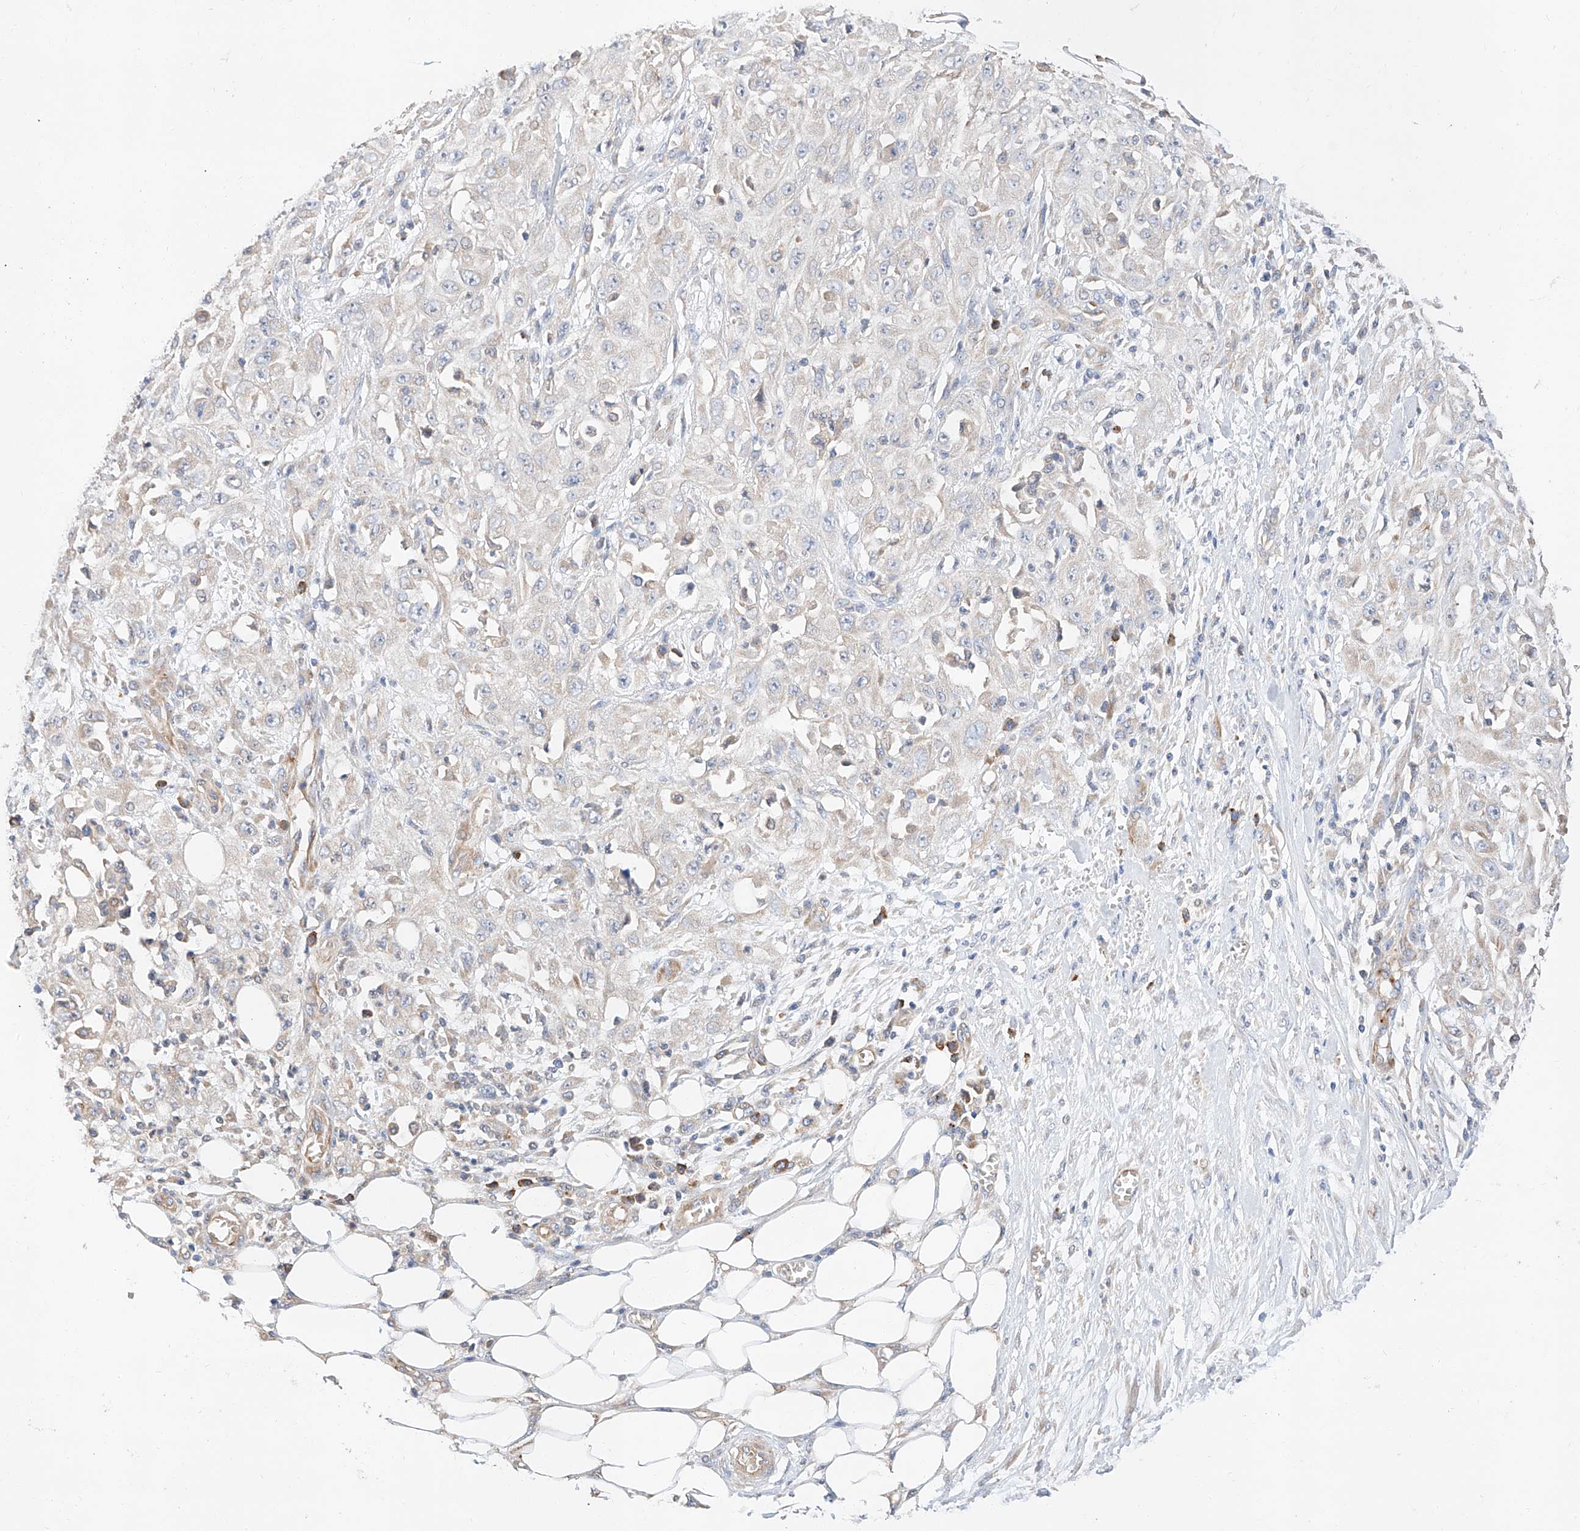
{"staining": {"intensity": "negative", "quantity": "none", "location": "none"}, "tissue": "skin cancer", "cell_type": "Tumor cells", "image_type": "cancer", "snomed": [{"axis": "morphology", "description": "Squamous cell carcinoma, NOS"}, {"axis": "morphology", "description": "Squamous cell carcinoma, metastatic, NOS"}, {"axis": "topography", "description": "Skin"}, {"axis": "topography", "description": "Lymph node"}], "caption": "Tumor cells are negative for brown protein staining in skin cancer (metastatic squamous cell carcinoma).", "gene": "GLMN", "patient": {"sex": "male", "age": 75}}